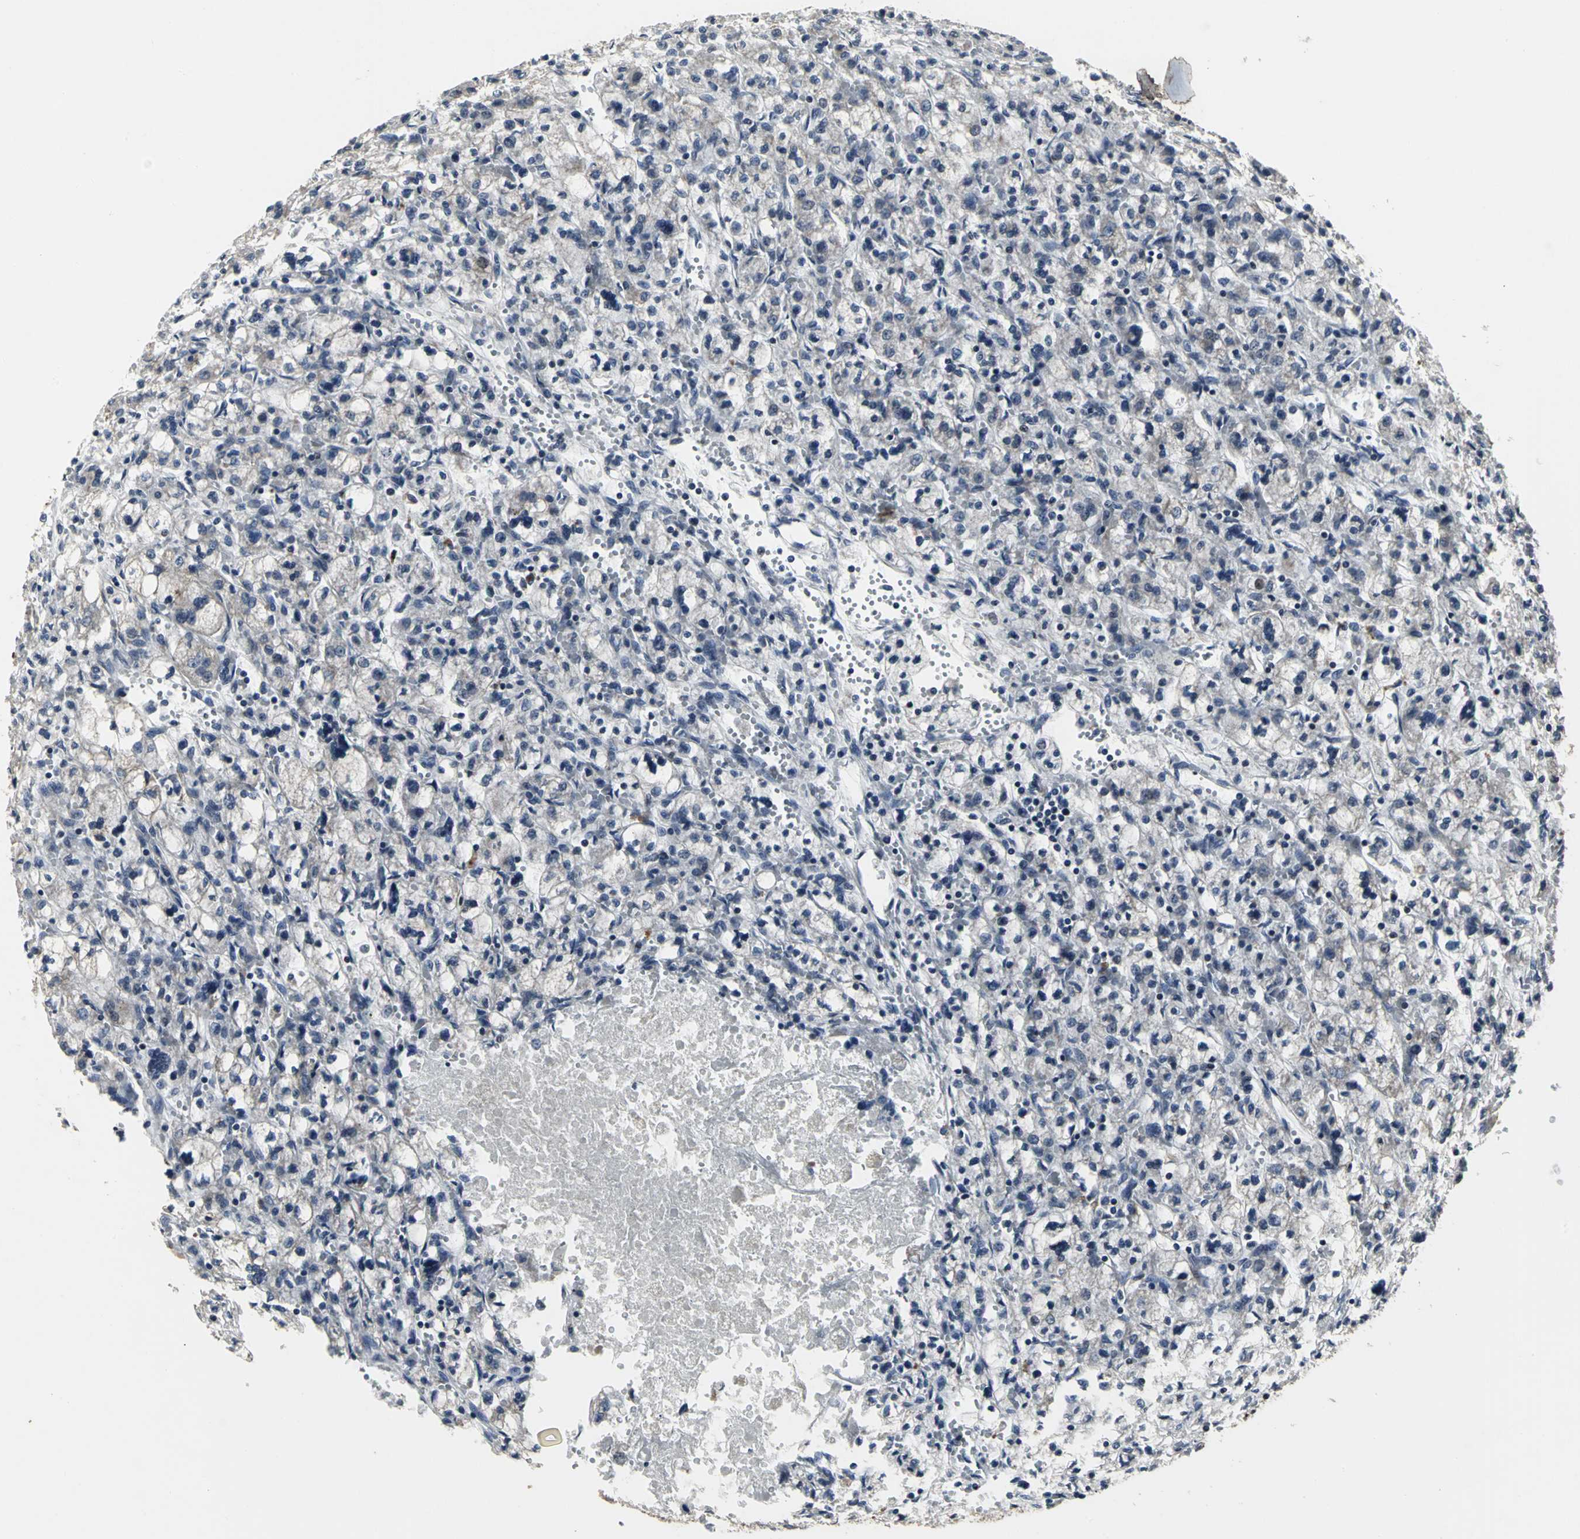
{"staining": {"intensity": "weak", "quantity": "<25%", "location": "nuclear"}, "tissue": "renal cancer", "cell_type": "Tumor cells", "image_type": "cancer", "snomed": [{"axis": "morphology", "description": "Adenocarcinoma, NOS"}, {"axis": "topography", "description": "Kidney"}], "caption": "The photomicrograph displays no significant staining in tumor cells of adenocarcinoma (renal). (Brightfield microscopy of DAB immunohistochemistry (IHC) at high magnification).", "gene": "SRF", "patient": {"sex": "female", "age": 83}}